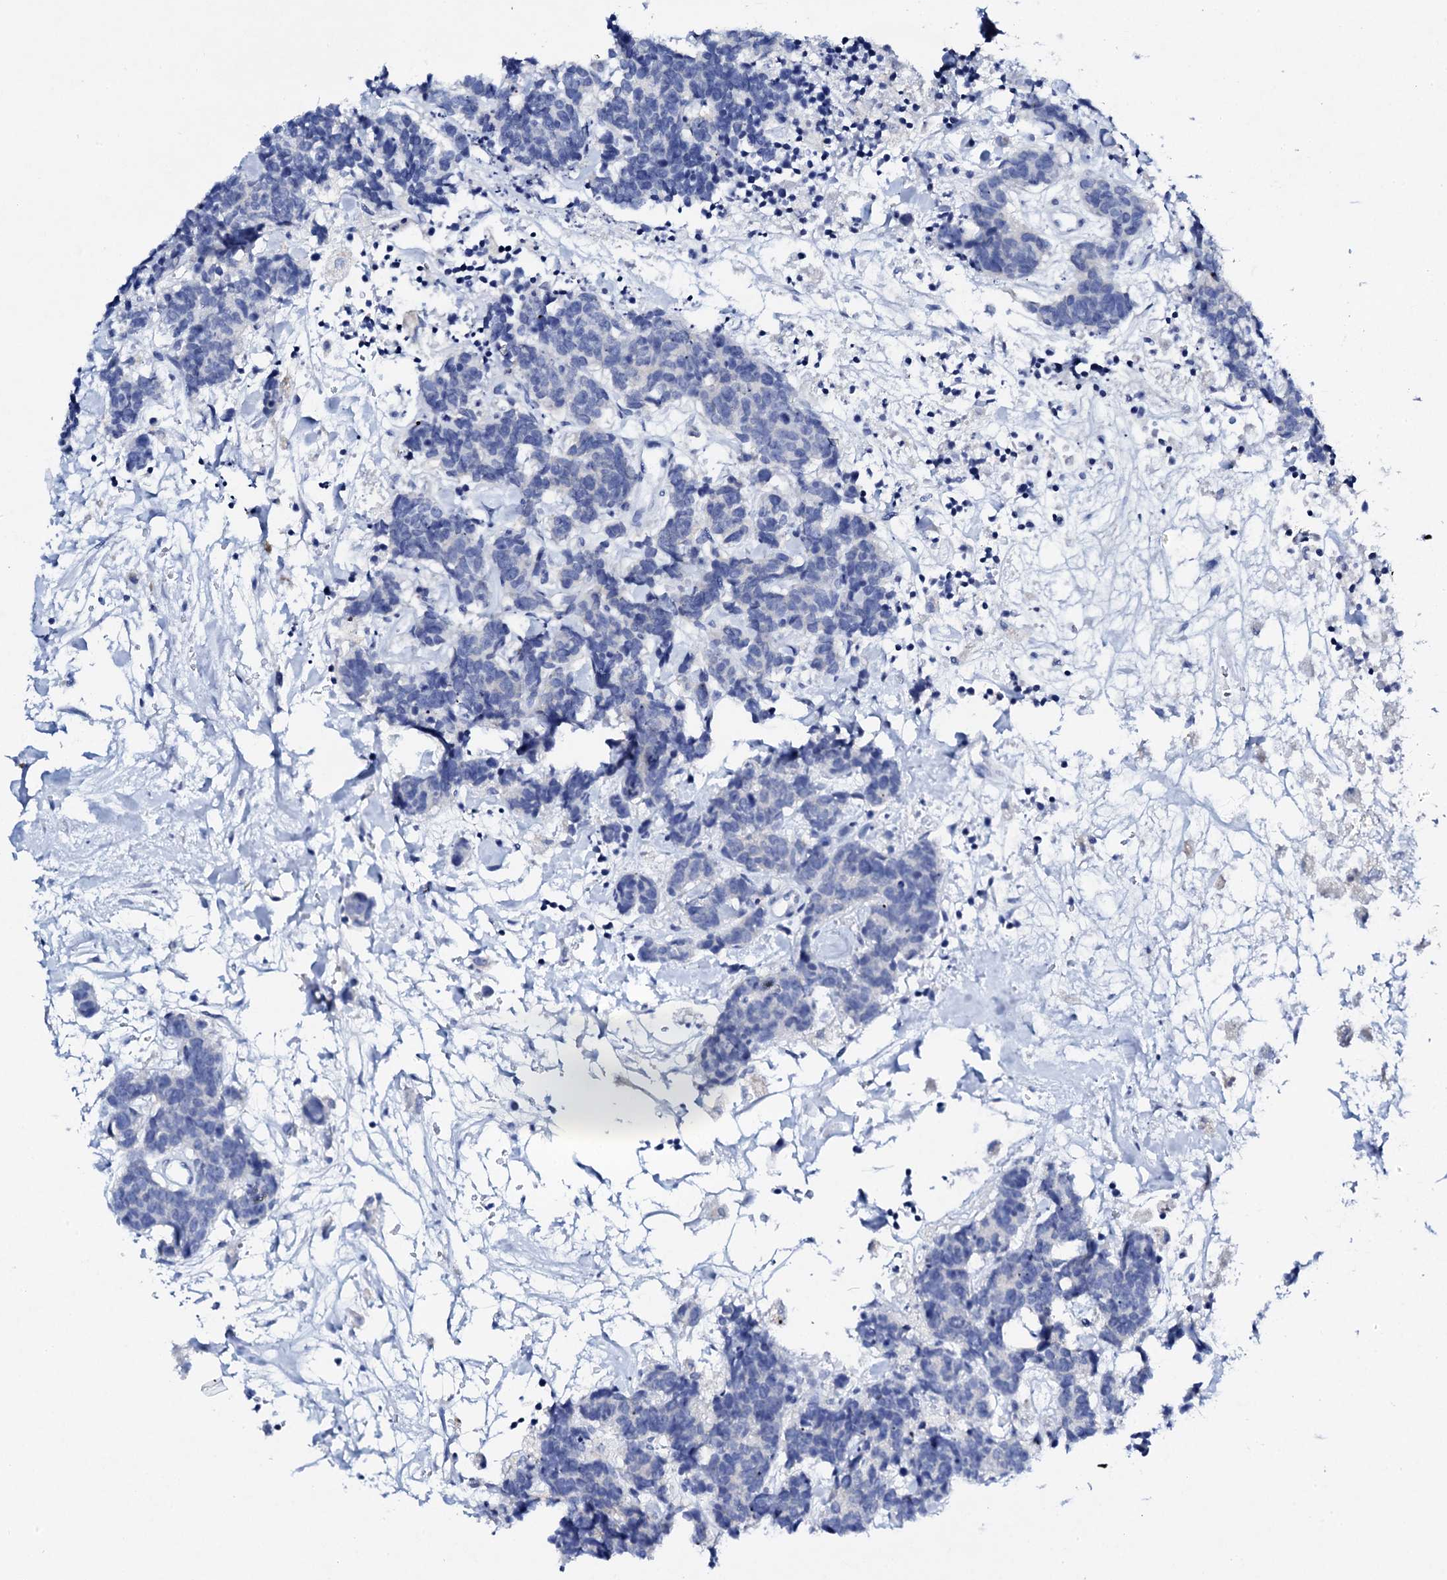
{"staining": {"intensity": "negative", "quantity": "none", "location": "none"}, "tissue": "carcinoid", "cell_type": "Tumor cells", "image_type": "cancer", "snomed": [{"axis": "morphology", "description": "Carcinoma, NOS"}, {"axis": "morphology", "description": "Carcinoid, malignant, NOS"}, {"axis": "topography", "description": "Urinary bladder"}], "caption": "Tumor cells are negative for protein expression in human carcinoid. The staining was performed using DAB (3,3'-diaminobenzidine) to visualize the protein expression in brown, while the nuclei were stained in blue with hematoxylin (Magnification: 20x).", "gene": "FBXL16", "patient": {"sex": "male", "age": 57}}